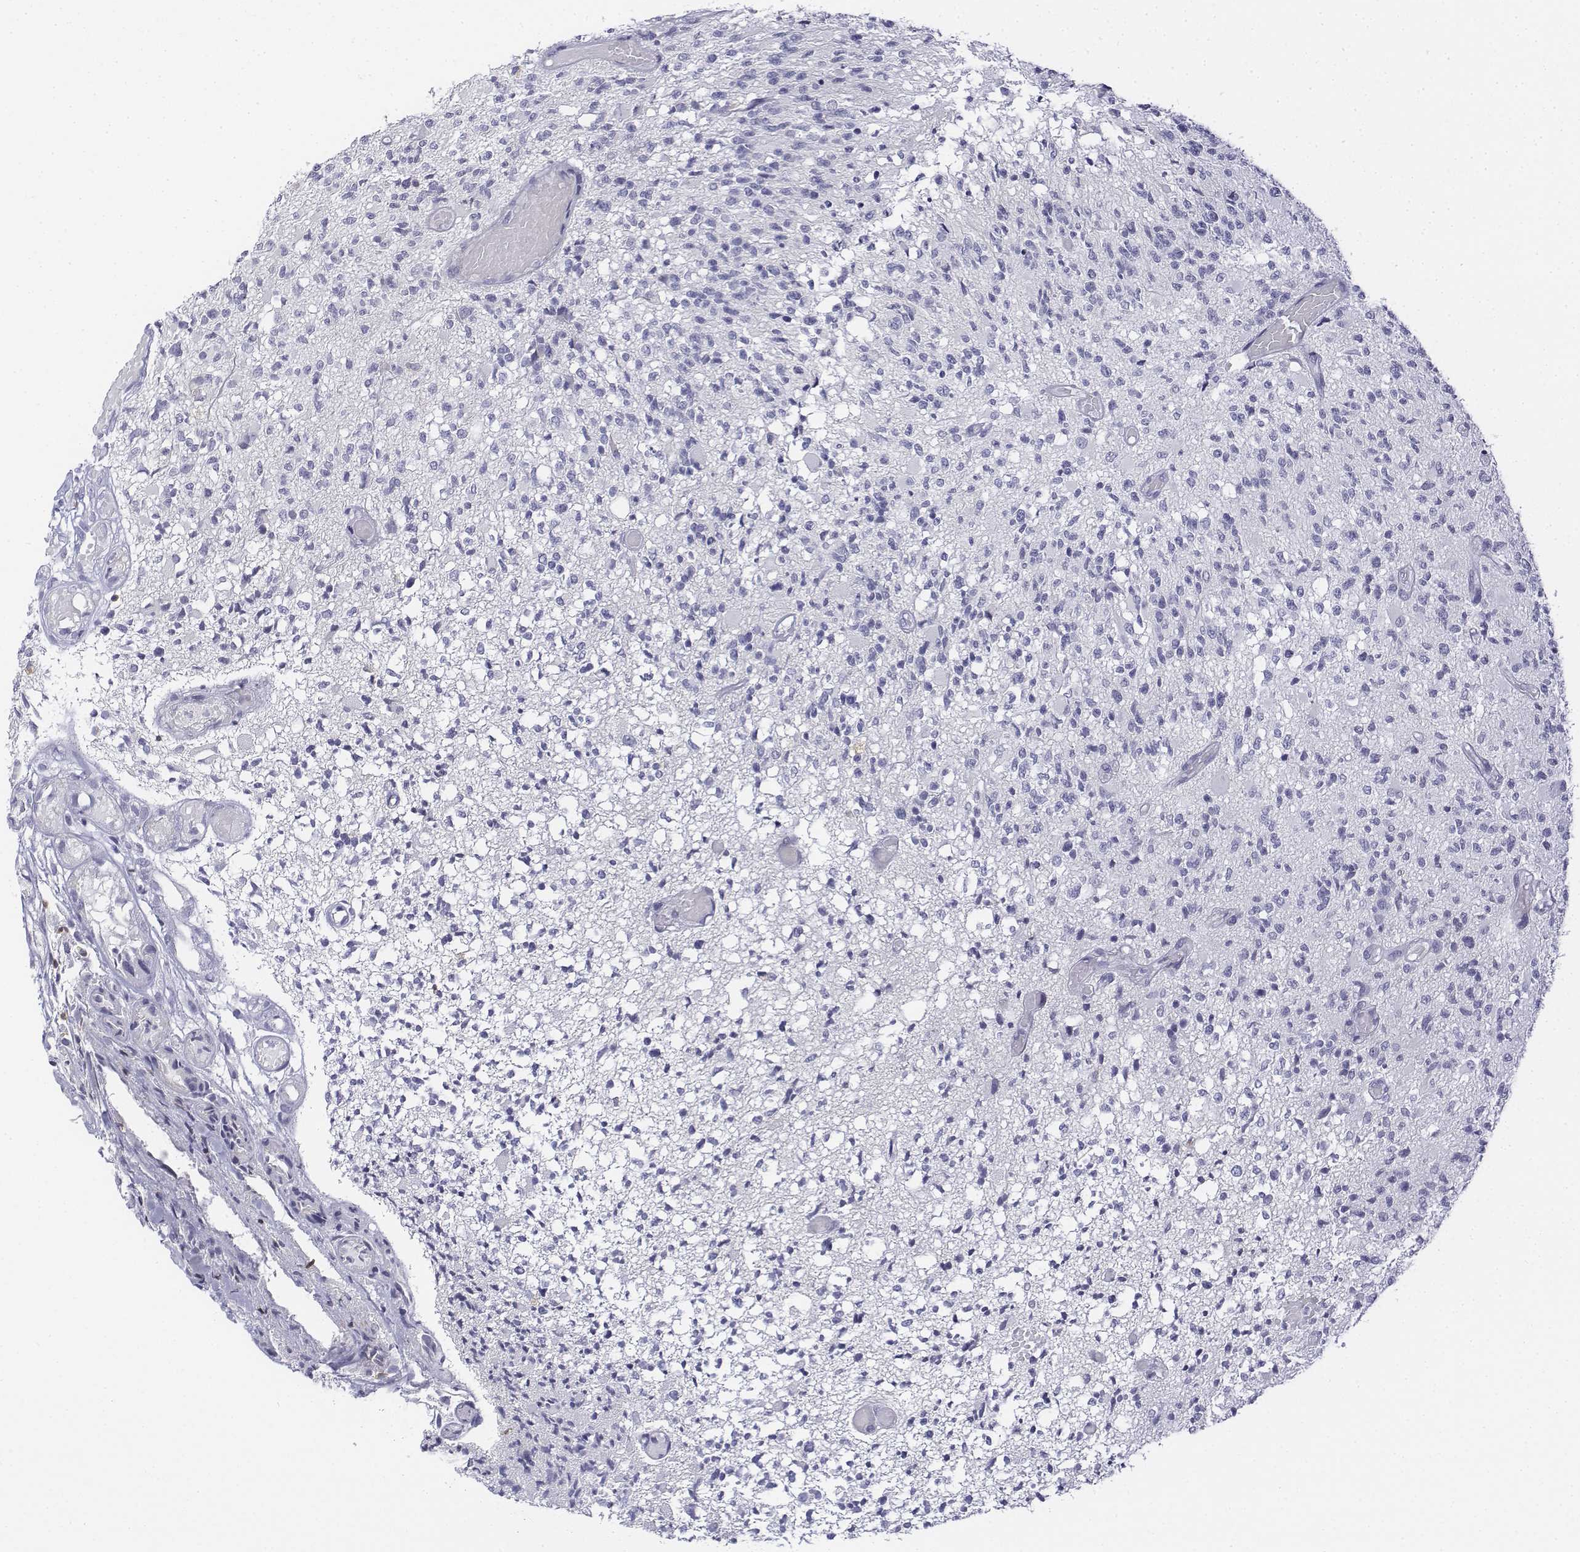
{"staining": {"intensity": "negative", "quantity": "none", "location": "none"}, "tissue": "glioma", "cell_type": "Tumor cells", "image_type": "cancer", "snomed": [{"axis": "morphology", "description": "Glioma, malignant, High grade"}, {"axis": "topography", "description": "Brain"}], "caption": "The micrograph shows no staining of tumor cells in malignant glioma (high-grade).", "gene": "CD3E", "patient": {"sex": "female", "age": 63}}